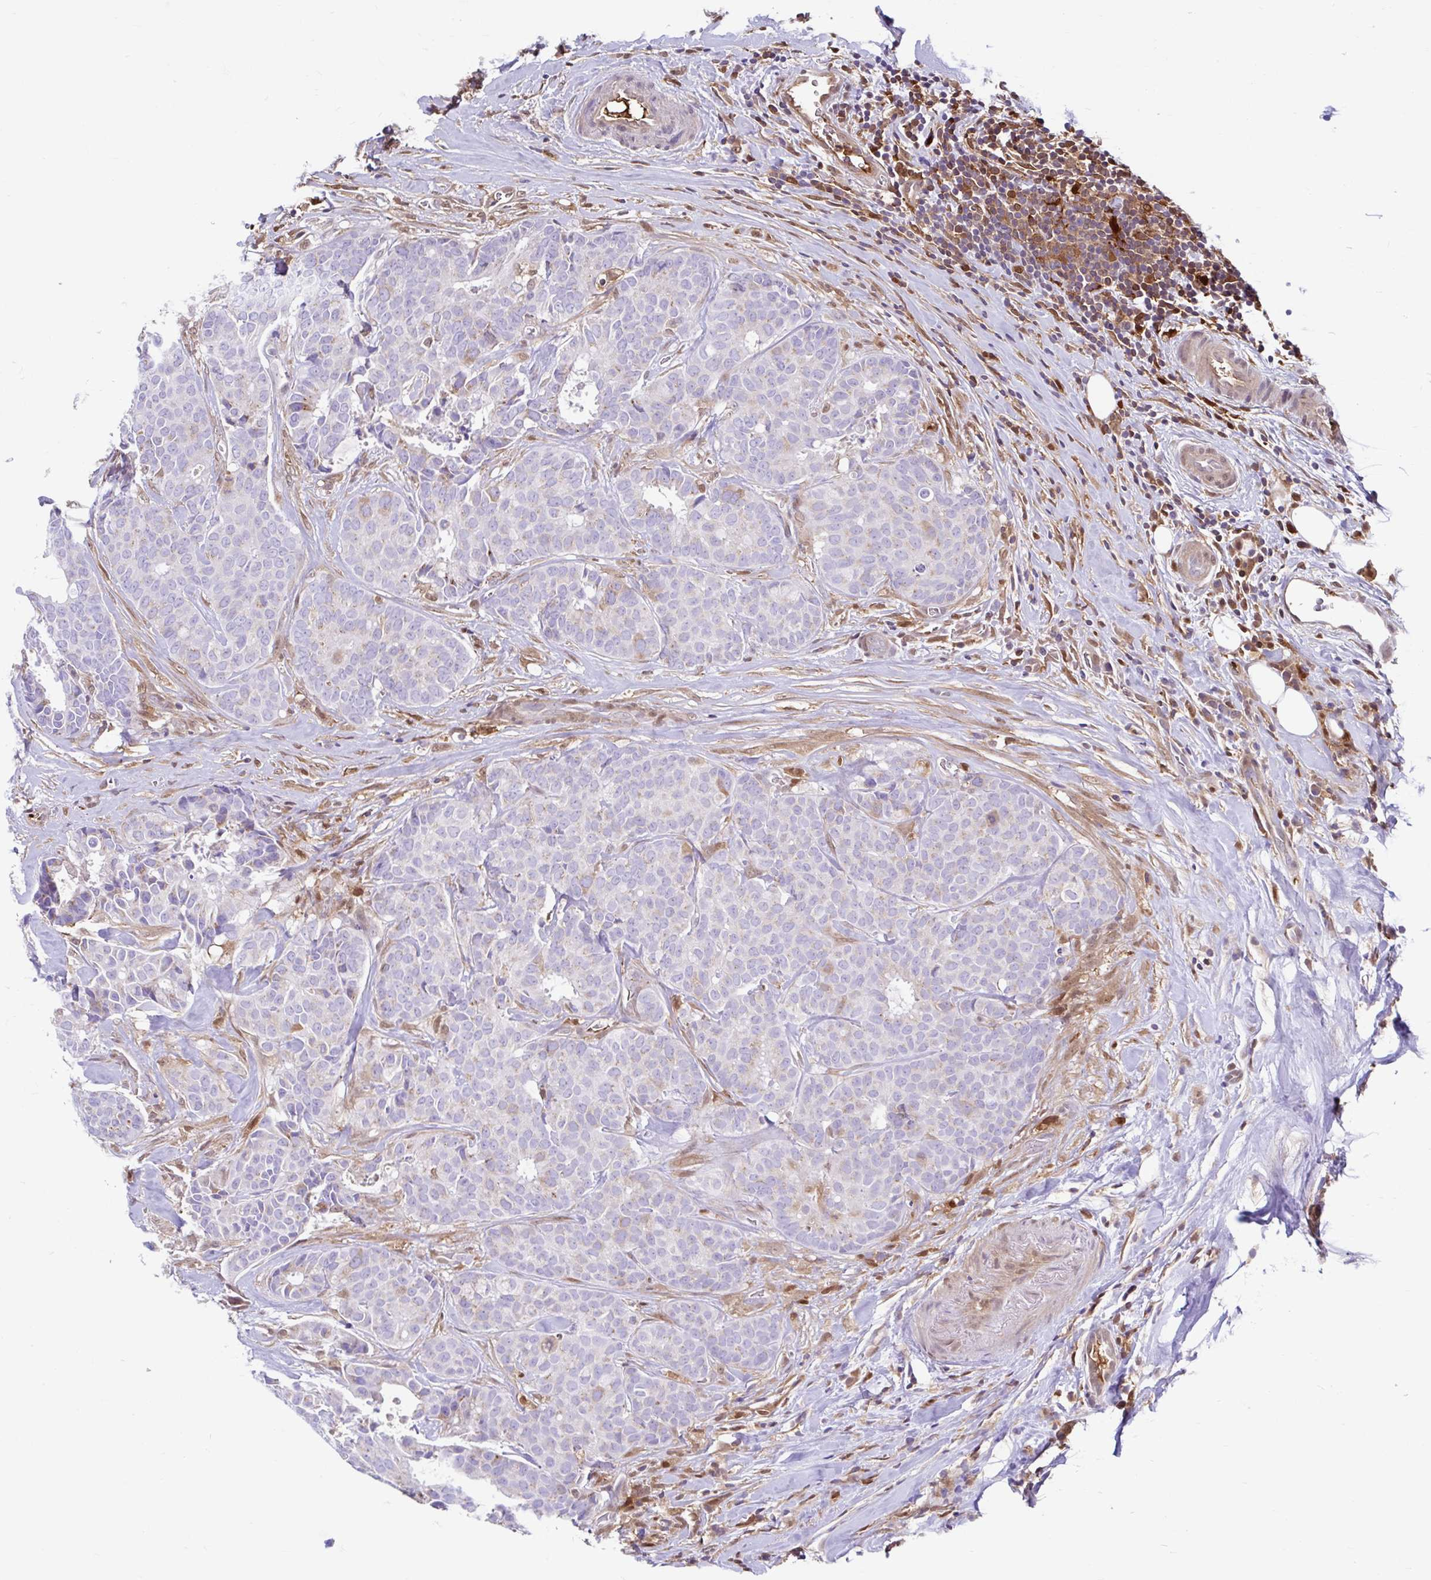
{"staining": {"intensity": "negative", "quantity": "none", "location": "none"}, "tissue": "breast cancer", "cell_type": "Tumor cells", "image_type": "cancer", "snomed": [{"axis": "morphology", "description": "Duct carcinoma"}, {"axis": "topography", "description": "Breast"}], "caption": "An image of human breast cancer is negative for staining in tumor cells.", "gene": "BLVRA", "patient": {"sex": "female", "age": 84}}